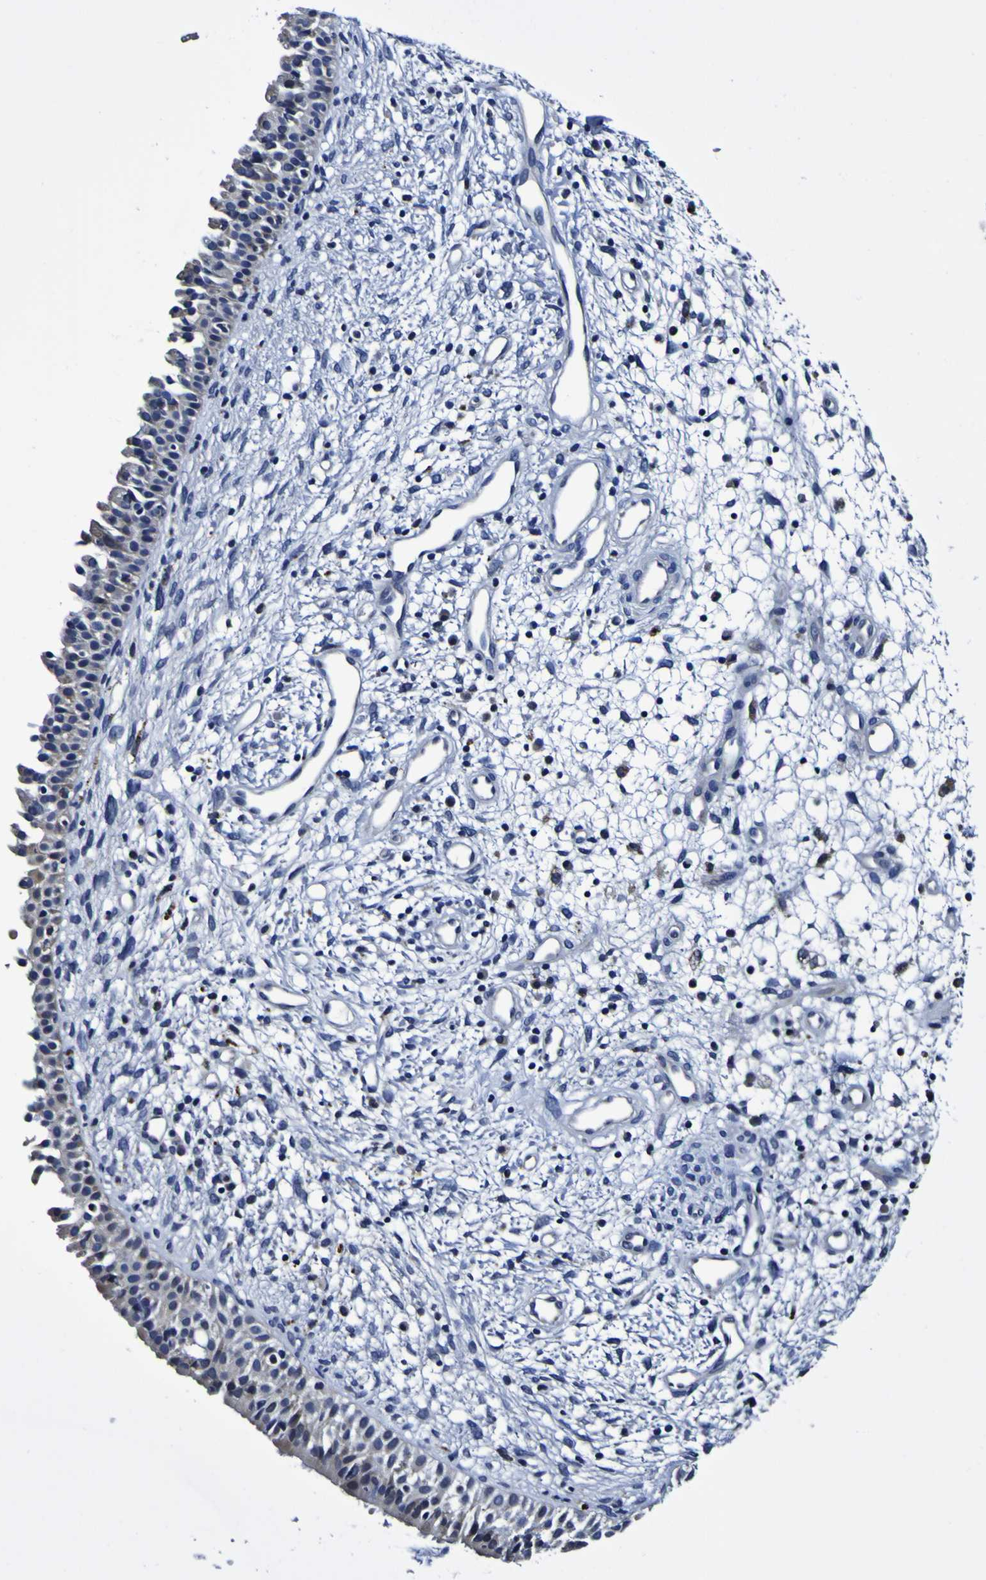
{"staining": {"intensity": "weak", "quantity": "25%-75%", "location": "cytoplasmic/membranous"}, "tissue": "nasopharynx", "cell_type": "Respiratory epithelial cells", "image_type": "normal", "snomed": [{"axis": "morphology", "description": "Normal tissue, NOS"}, {"axis": "topography", "description": "Nasopharynx"}], "caption": "Approximately 25%-75% of respiratory epithelial cells in unremarkable human nasopharynx display weak cytoplasmic/membranous protein staining as visualized by brown immunohistochemical staining.", "gene": "GPX1", "patient": {"sex": "male", "age": 22}}